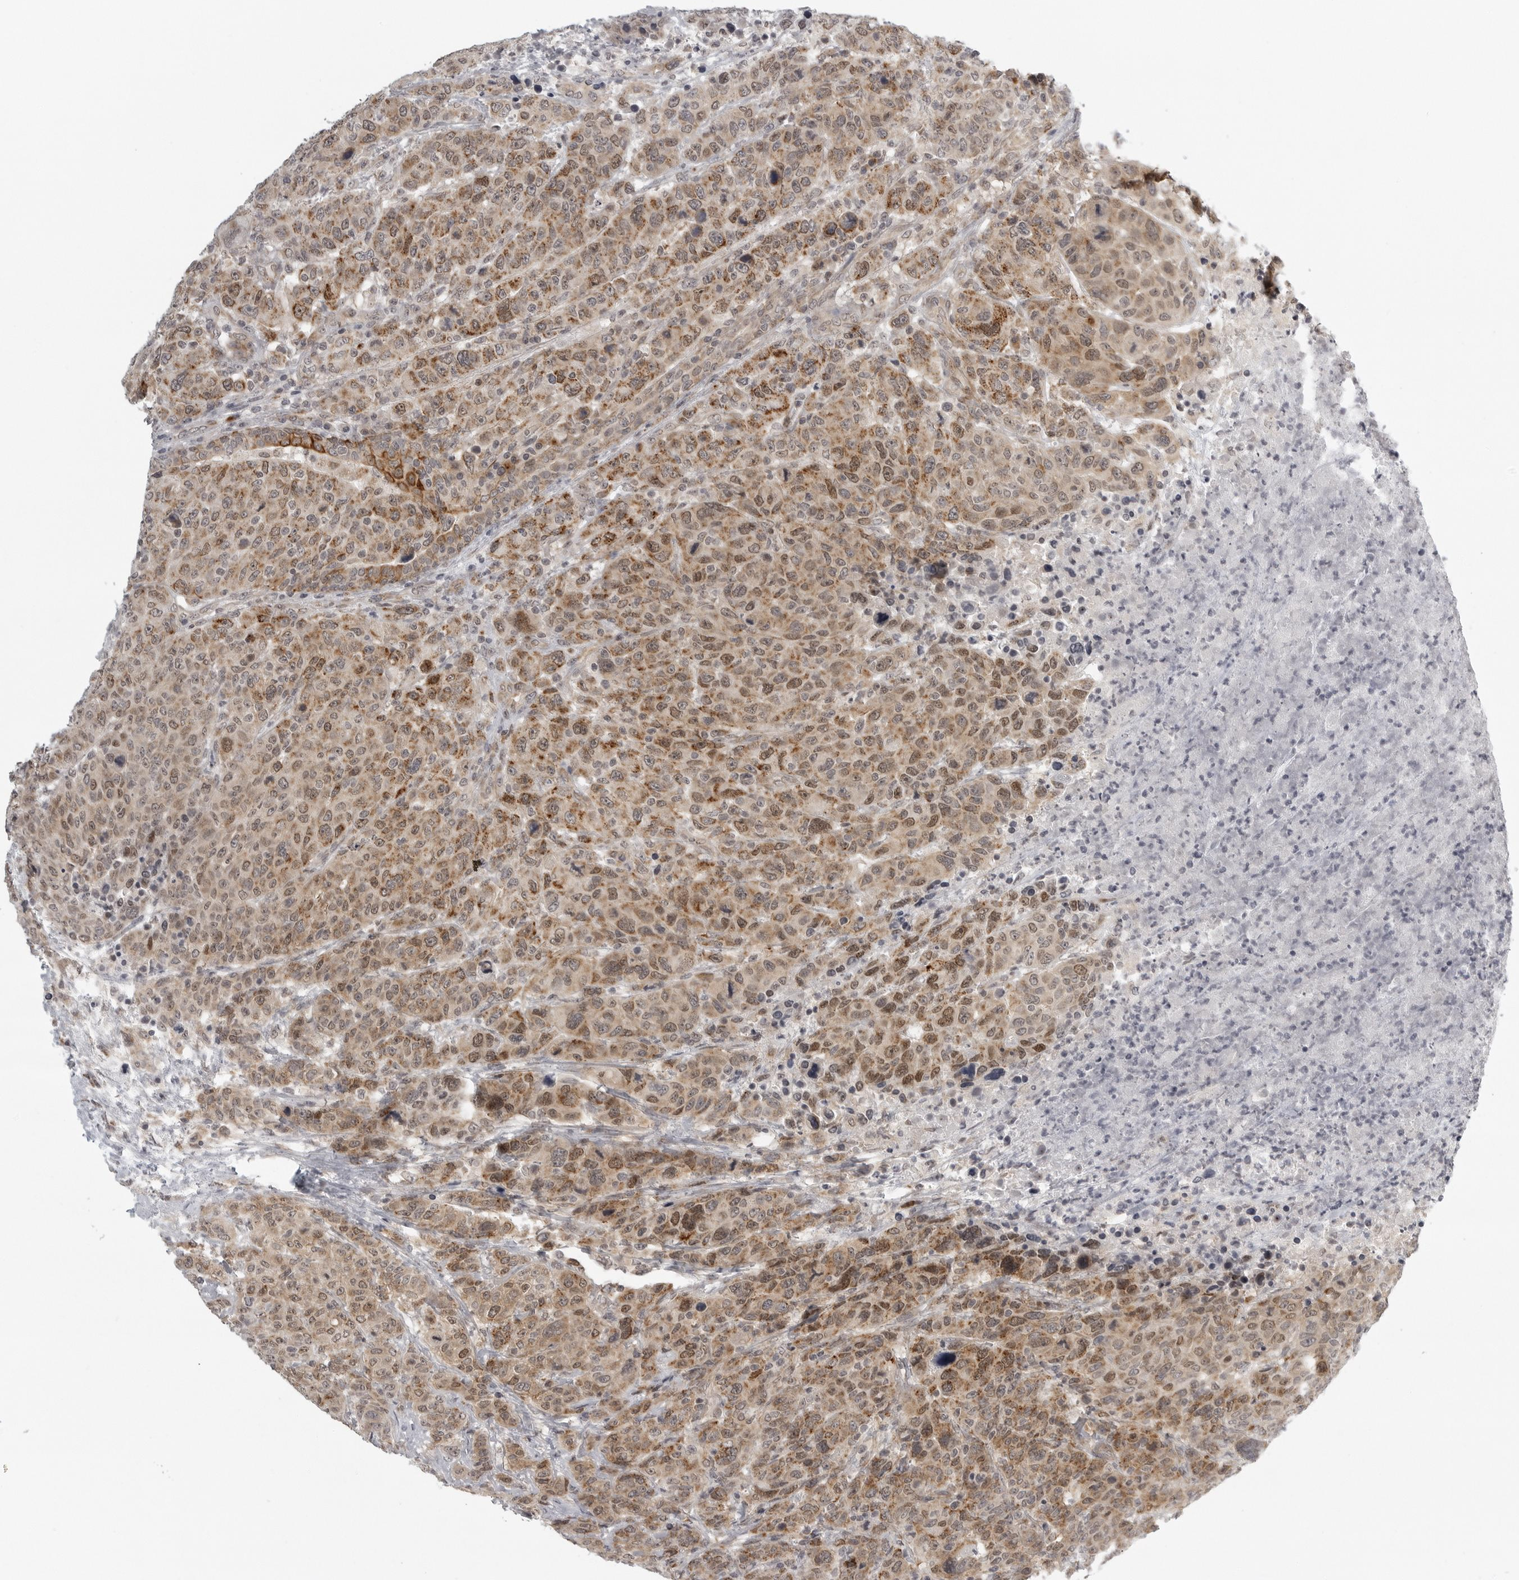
{"staining": {"intensity": "moderate", "quantity": ">75%", "location": "cytoplasmic/membranous,nuclear"}, "tissue": "breast cancer", "cell_type": "Tumor cells", "image_type": "cancer", "snomed": [{"axis": "morphology", "description": "Duct carcinoma"}, {"axis": "topography", "description": "Breast"}], "caption": "Human breast cancer stained for a protein (brown) demonstrates moderate cytoplasmic/membranous and nuclear positive positivity in about >75% of tumor cells.", "gene": "TUT4", "patient": {"sex": "female", "age": 37}}